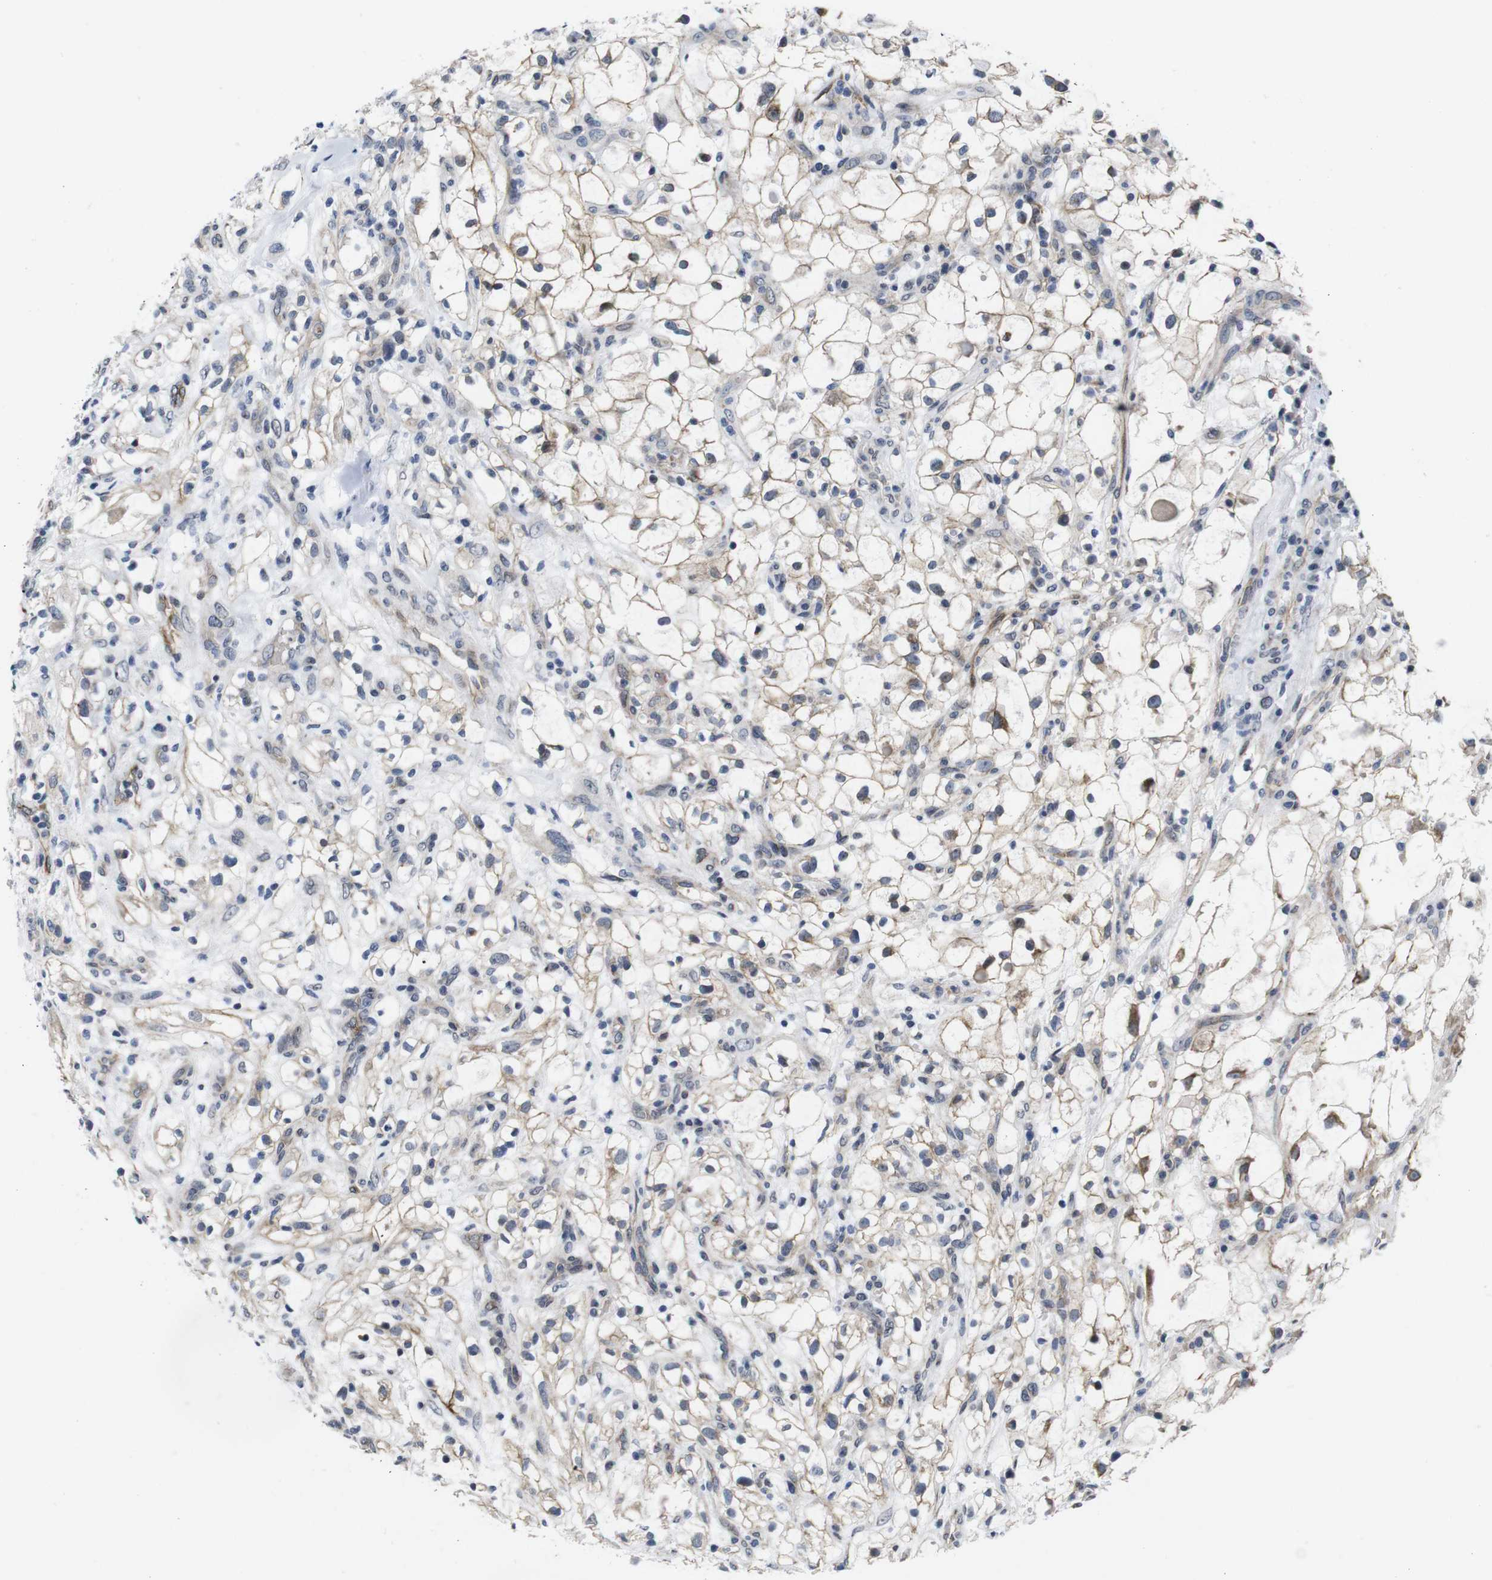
{"staining": {"intensity": "weak", "quantity": ">75%", "location": "cytoplasmic/membranous"}, "tissue": "renal cancer", "cell_type": "Tumor cells", "image_type": "cancer", "snomed": [{"axis": "morphology", "description": "Adenocarcinoma, NOS"}, {"axis": "topography", "description": "Kidney"}], "caption": "A micrograph of renal cancer stained for a protein exhibits weak cytoplasmic/membranous brown staining in tumor cells.", "gene": "SOCS3", "patient": {"sex": "female", "age": 60}}